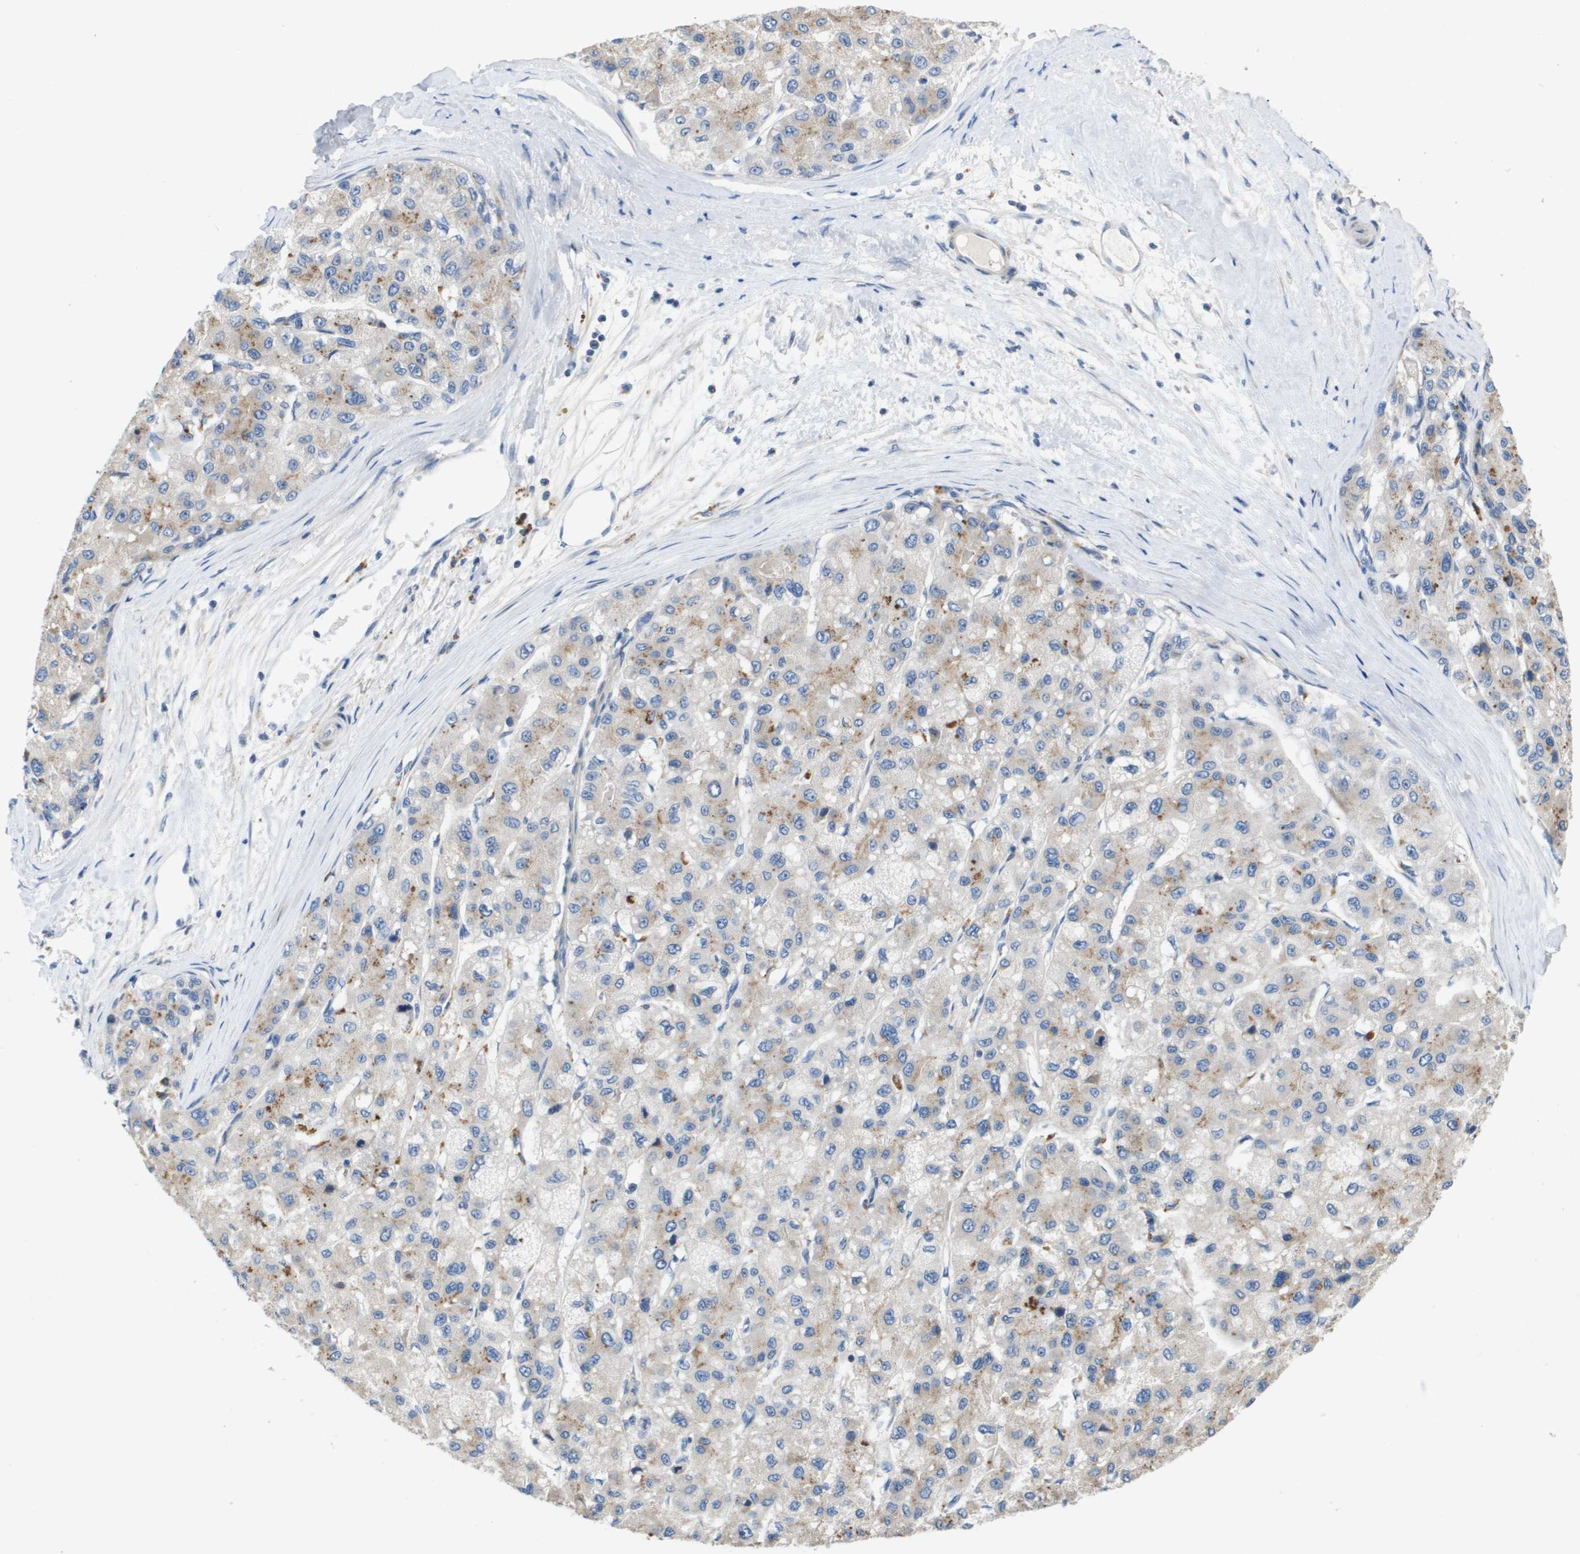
{"staining": {"intensity": "moderate", "quantity": "<25%", "location": "cytoplasmic/membranous"}, "tissue": "liver cancer", "cell_type": "Tumor cells", "image_type": "cancer", "snomed": [{"axis": "morphology", "description": "Carcinoma, Hepatocellular, NOS"}, {"axis": "topography", "description": "Liver"}], "caption": "IHC image of human hepatocellular carcinoma (liver) stained for a protein (brown), which displays low levels of moderate cytoplasmic/membranous expression in about <25% of tumor cells.", "gene": "B3GNT5", "patient": {"sex": "male", "age": 80}}